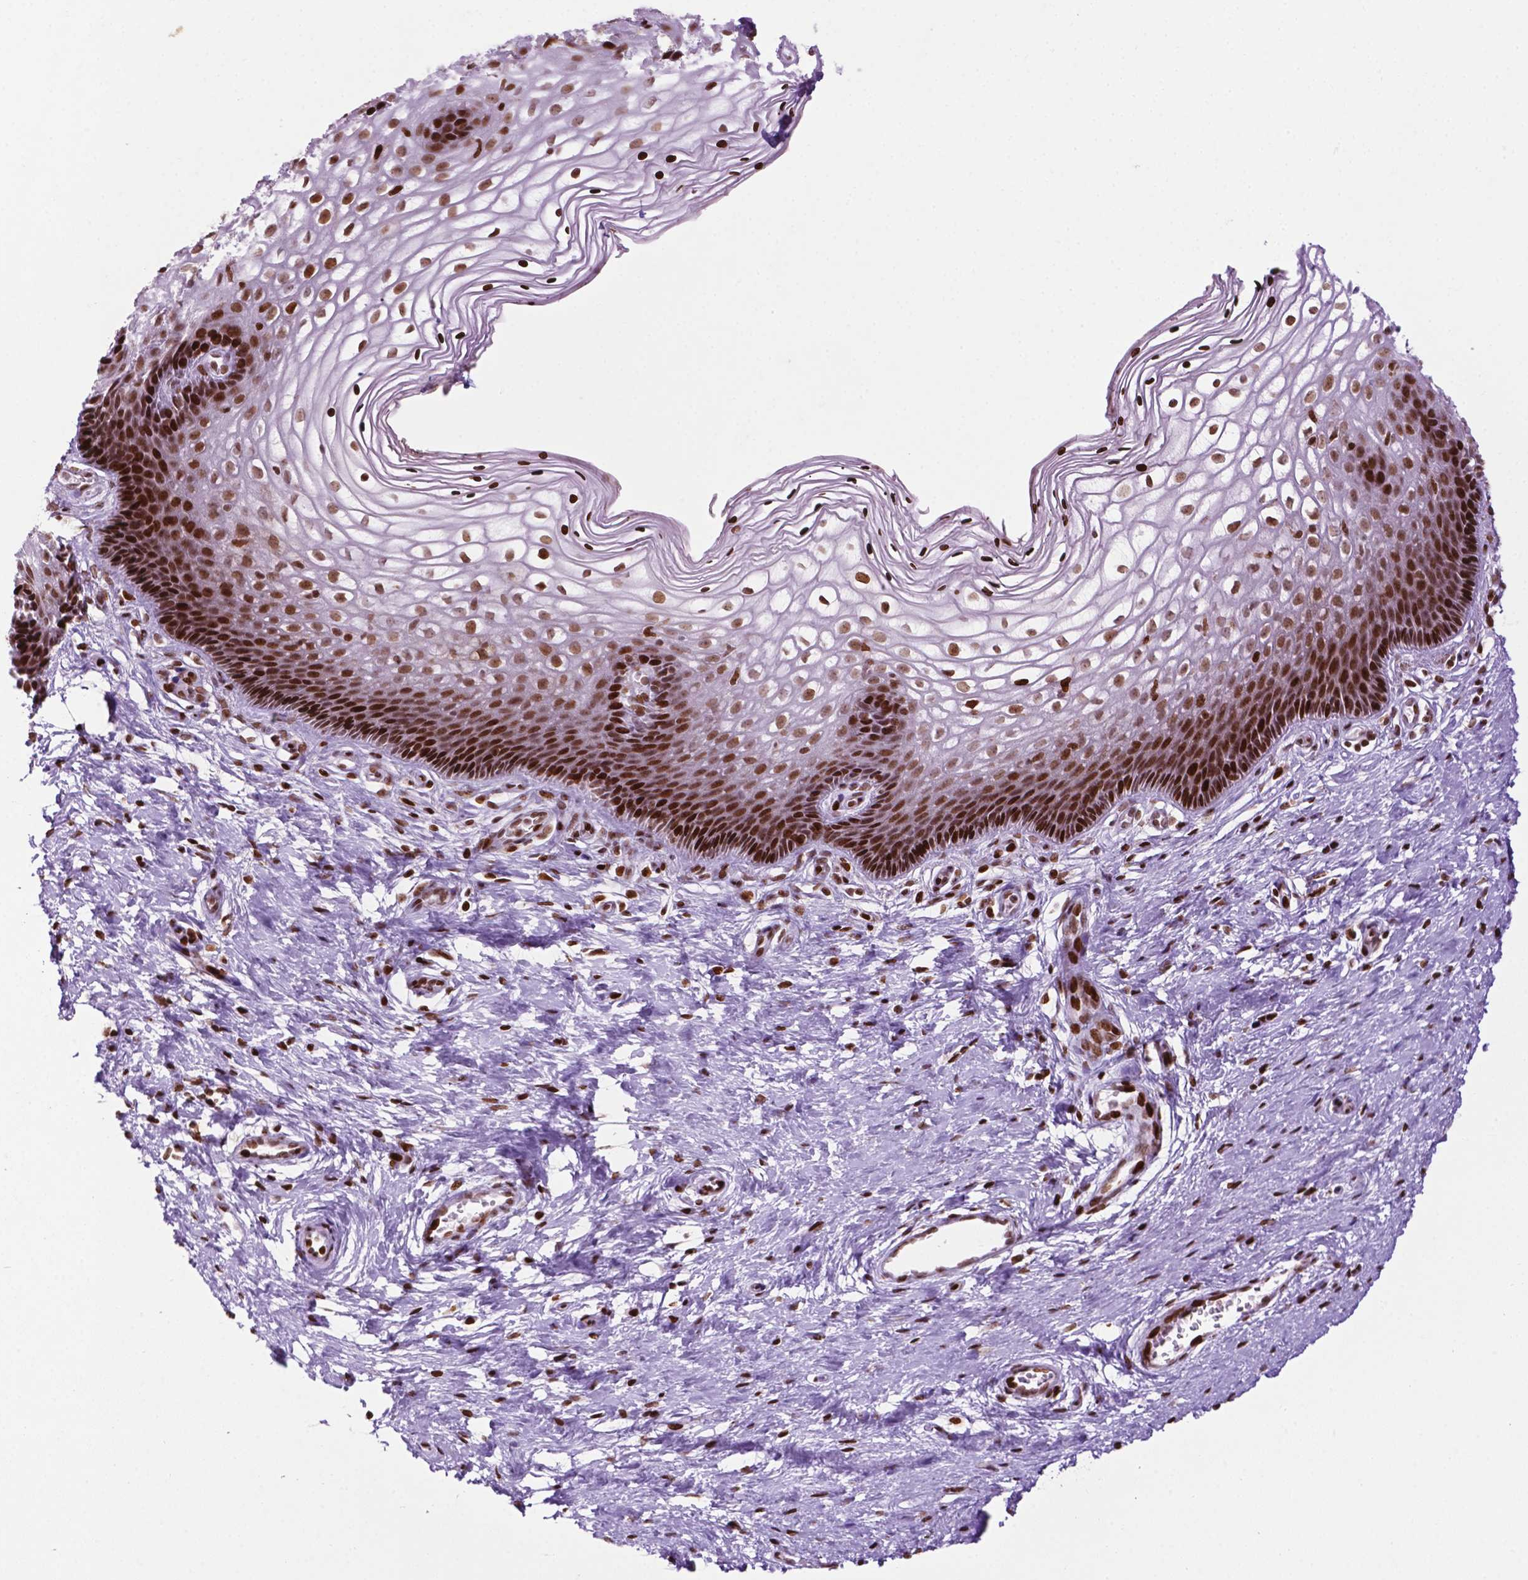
{"staining": {"intensity": "strong", "quantity": ">75%", "location": "nuclear"}, "tissue": "cervix", "cell_type": "Glandular cells", "image_type": "normal", "snomed": [{"axis": "morphology", "description": "Normal tissue, NOS"}, {"axis": "topography", "description": "Cervix"}], "caption": "DAB (3,3'-diaminobenzidine) immunohistochemical staining of benign human cervix displays strong nuclear protein expression in about >75% of glandular cells. Using DAB (3,3'-diaminobenzidine) (brown) and hematoxylin (blue) stains, captured at high magnification using brightfield microscopy.", "gene": "TMEM250", "patient": {"sex": "female", "age": 34}}